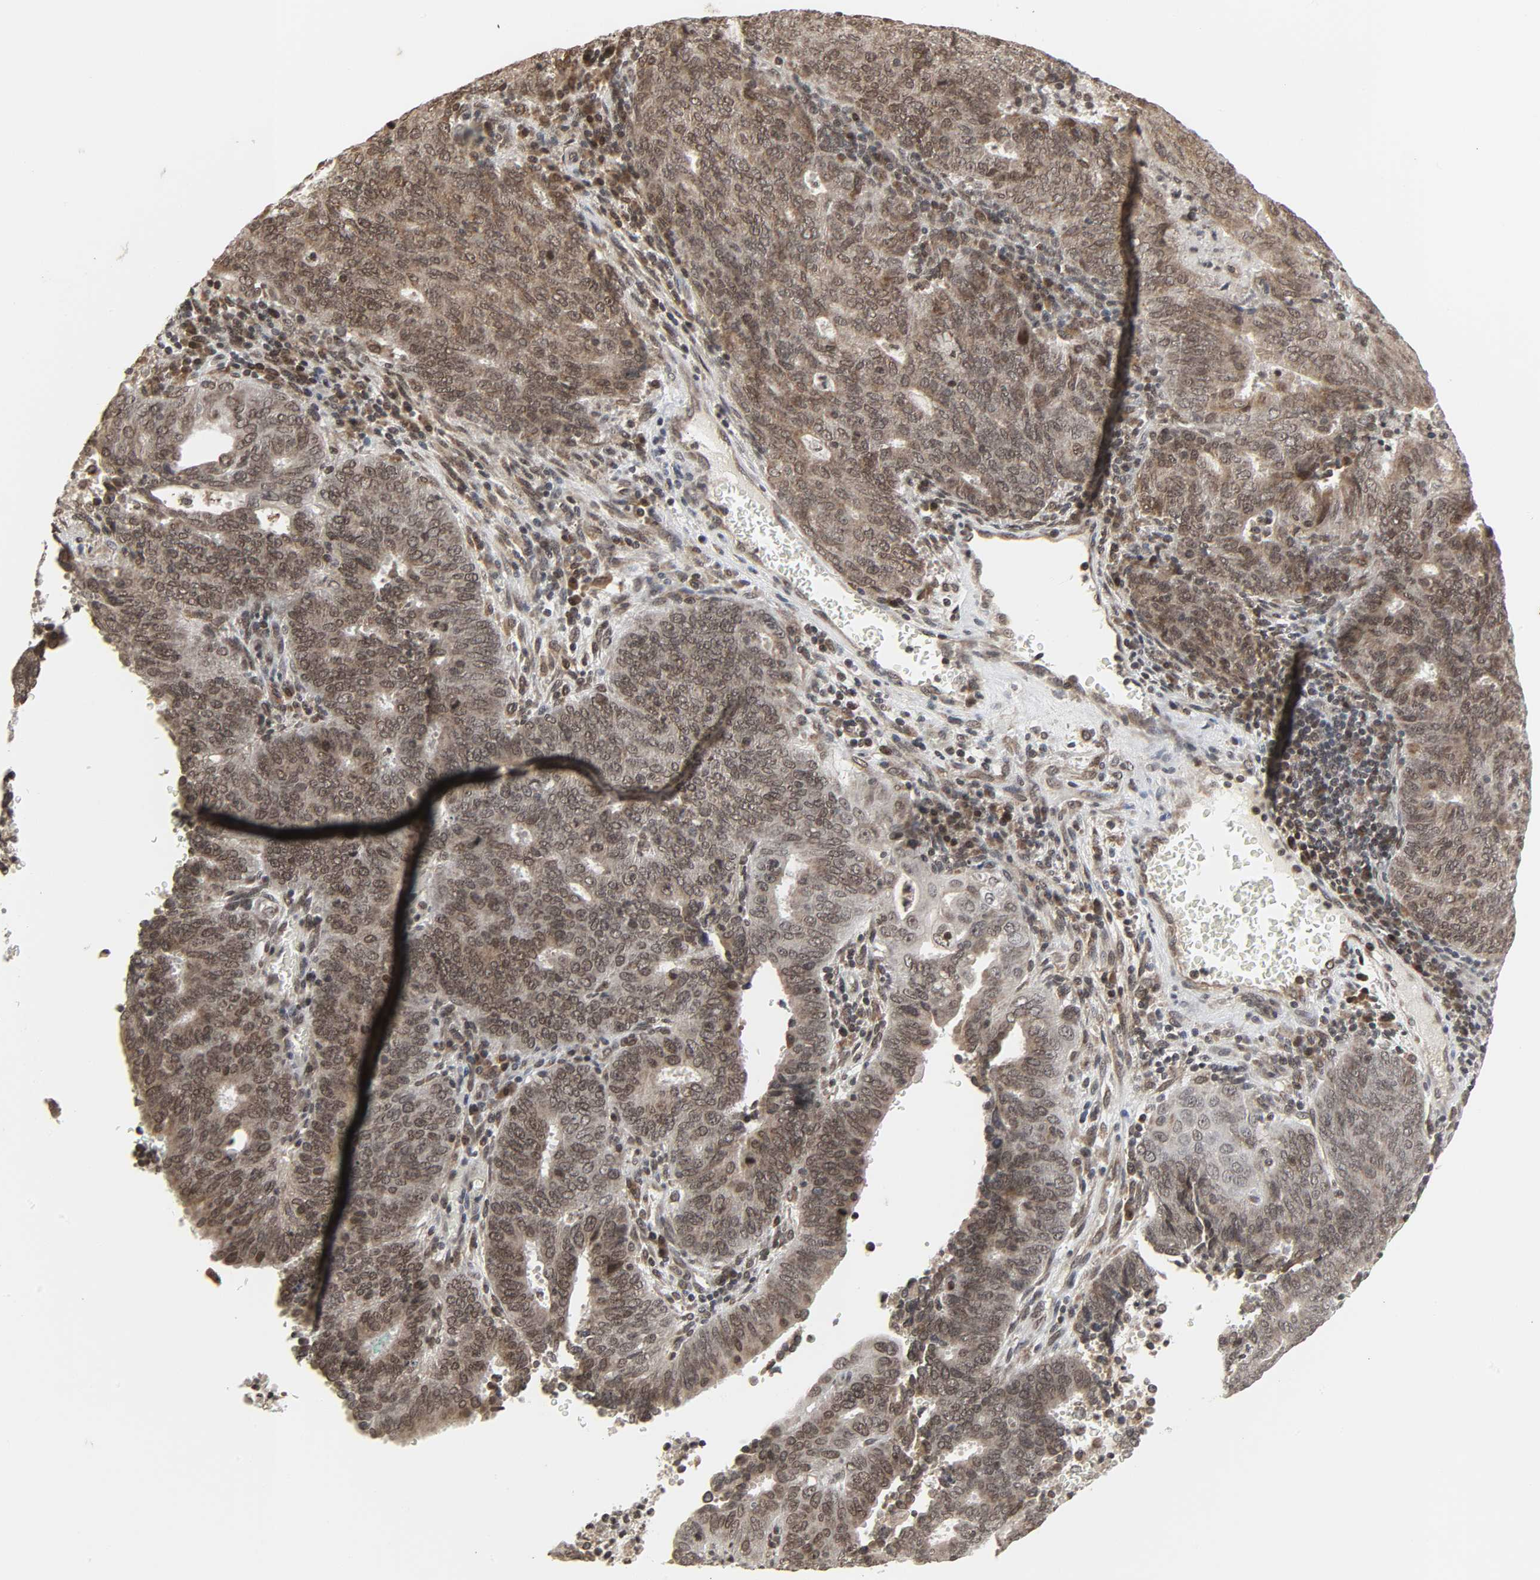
{"staining": {"intensity": "weak", "quantity": "25%-75%", "location": "nuclear"}, "tissue": "cervical cancer", "cell_type": "Tumor cells", "image_type": "cancer", "snomed": [{"axis": "morphology", "description": "Adenocarcinoma, NOS"}, {"axis": "topography", "description": "Cervix"}], "caption": "Immunohistochemical staining of human adenocarcinoma (cervical) displays weak nuclear protein positivity in approximately 25%-75% of tumor cells. (Brightfield microscopy of DAB IHC at high magnification).", "gene": "XRCC1", "patient": {"sex": "female", "age": 44}}